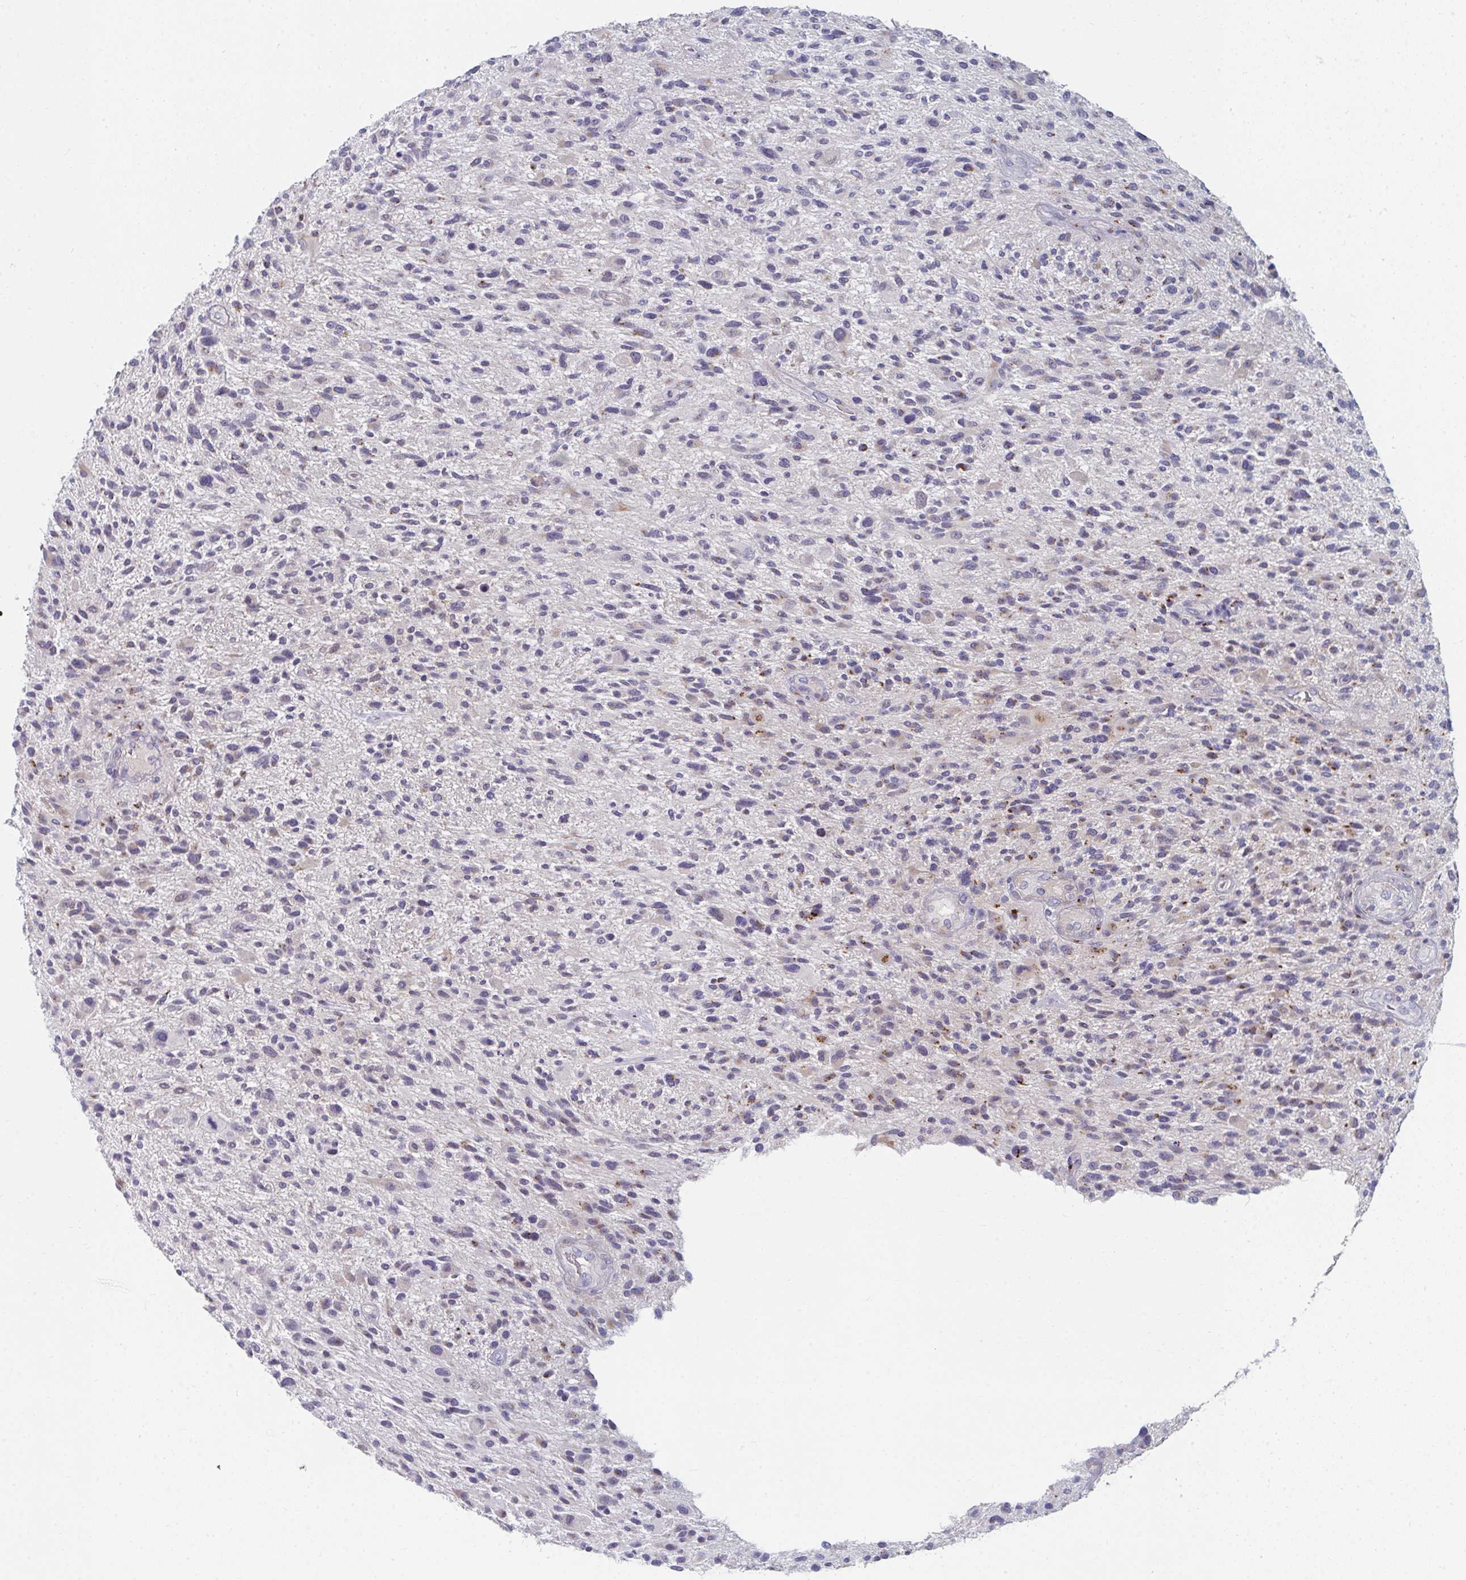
{"staining": {"intensity": "moderate", "quantity": "<25%", "location": "cytoplasmic/membranous"}, "tissue": "glioma", "cell_type": "Tumor cells", "image_type": "cancer", "snomed": [{"axis": "morphology", "description": "Glioma, malignant, High grade"}, {"axis": "topography", "description": "Brain"}], "caption": "Glioma stained with a protein marker shows moderate staining in tumor cells.", "gene": "PSMG1", "patient": {"sex": "male", "age": 47}}